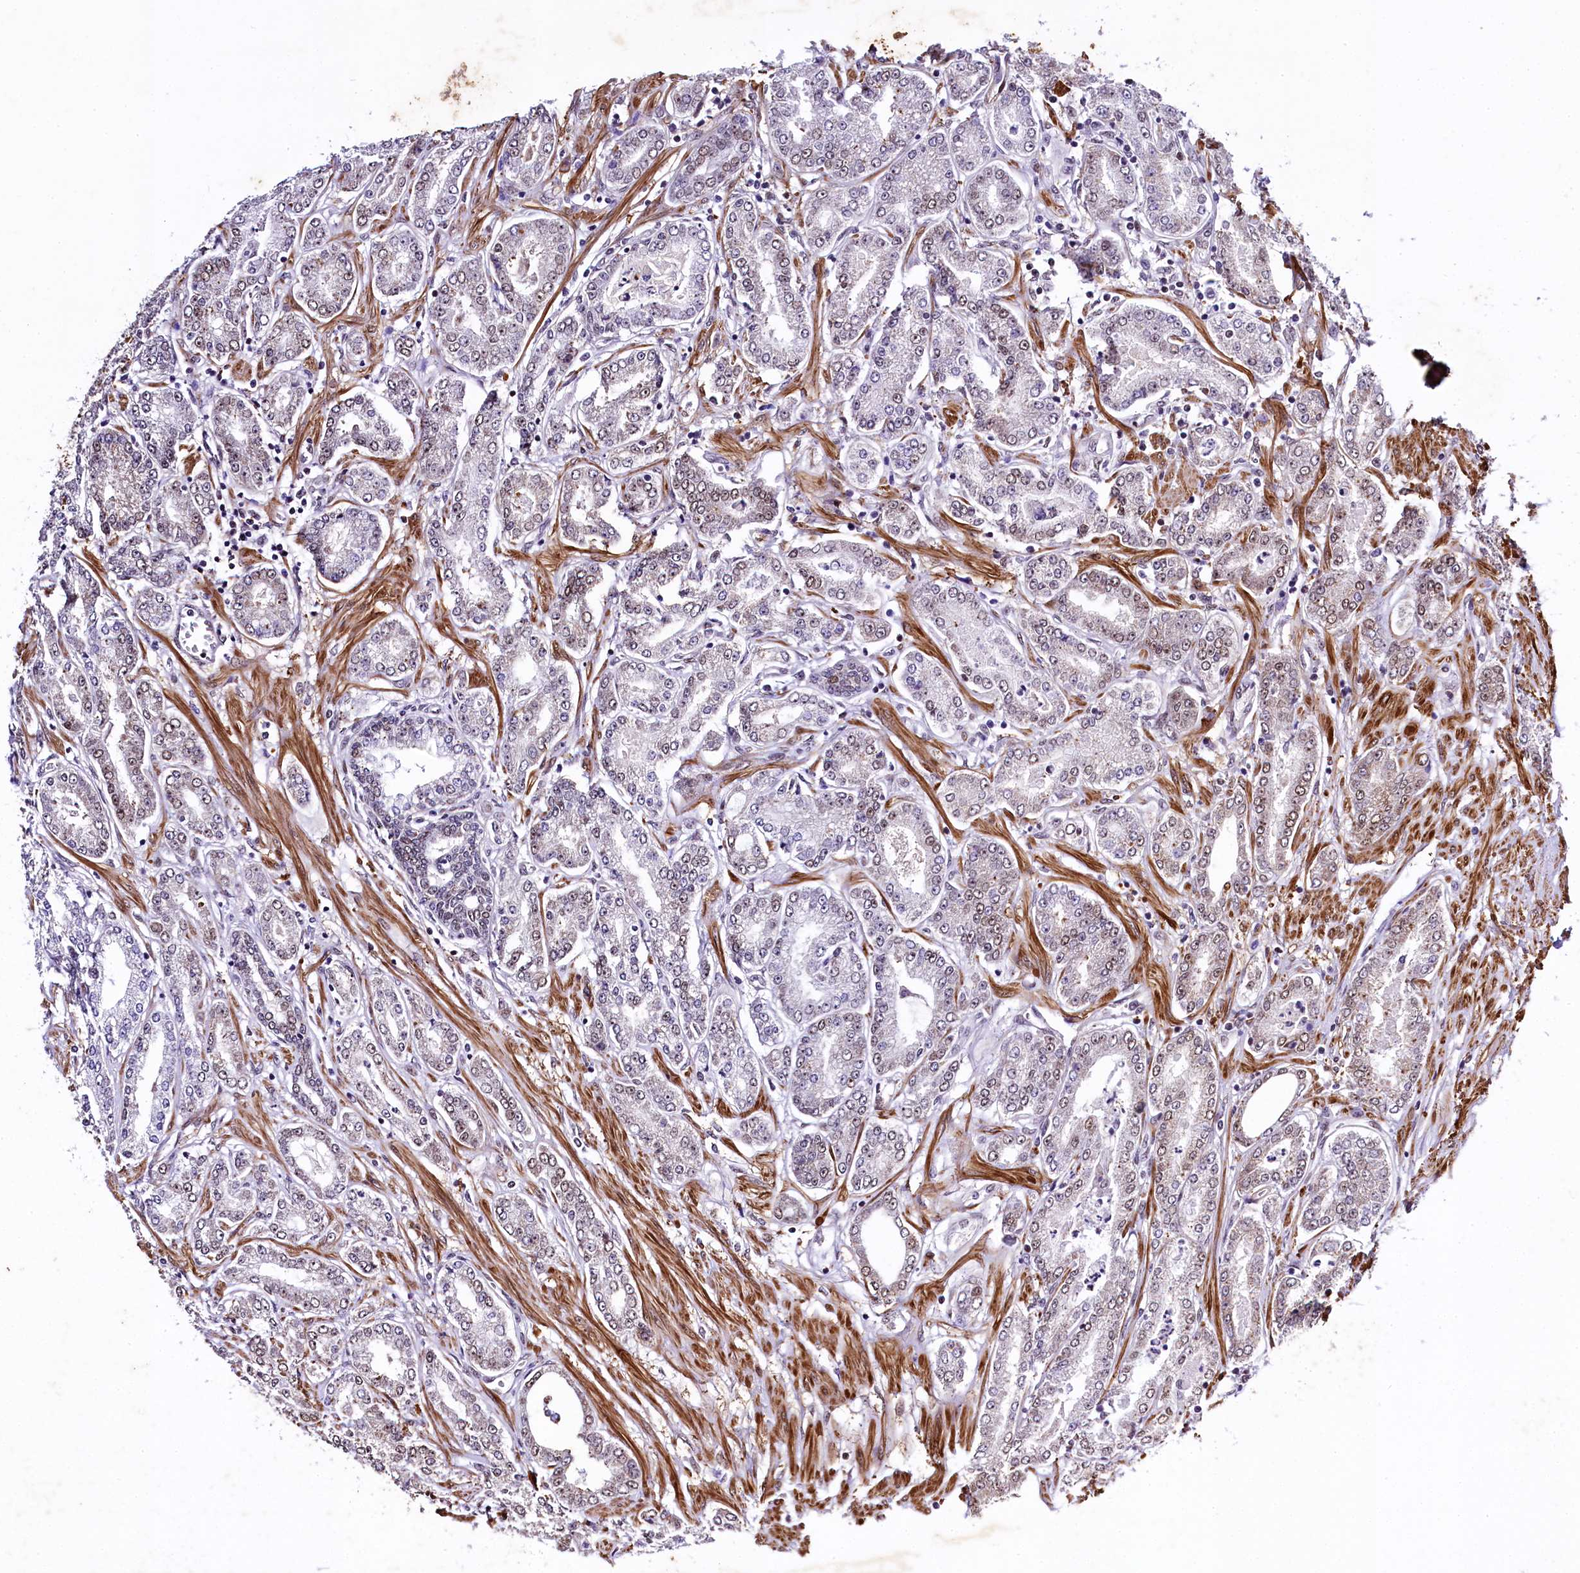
{"staining": {"intensity": "moderate", "quantity": "25%-75%", "location": "nuclear"}, "tissue": "prostate cancer", "cell_type": "Tumor cells", "image_type": "cancer", "snomed": [{"axis": "morphology", "description": "Adenocarcinoma, Low grade"}, {"axis": "topography", "description": "Prostate"}], "caption": "Protein expression analysis of human prostate low-grade adenocarcinoma reveals moderate nuclear staining in approximately 25%-75% of tumor cells.", "gene": "SAMD10", "patient": {"sex": "male", "age": 63}}